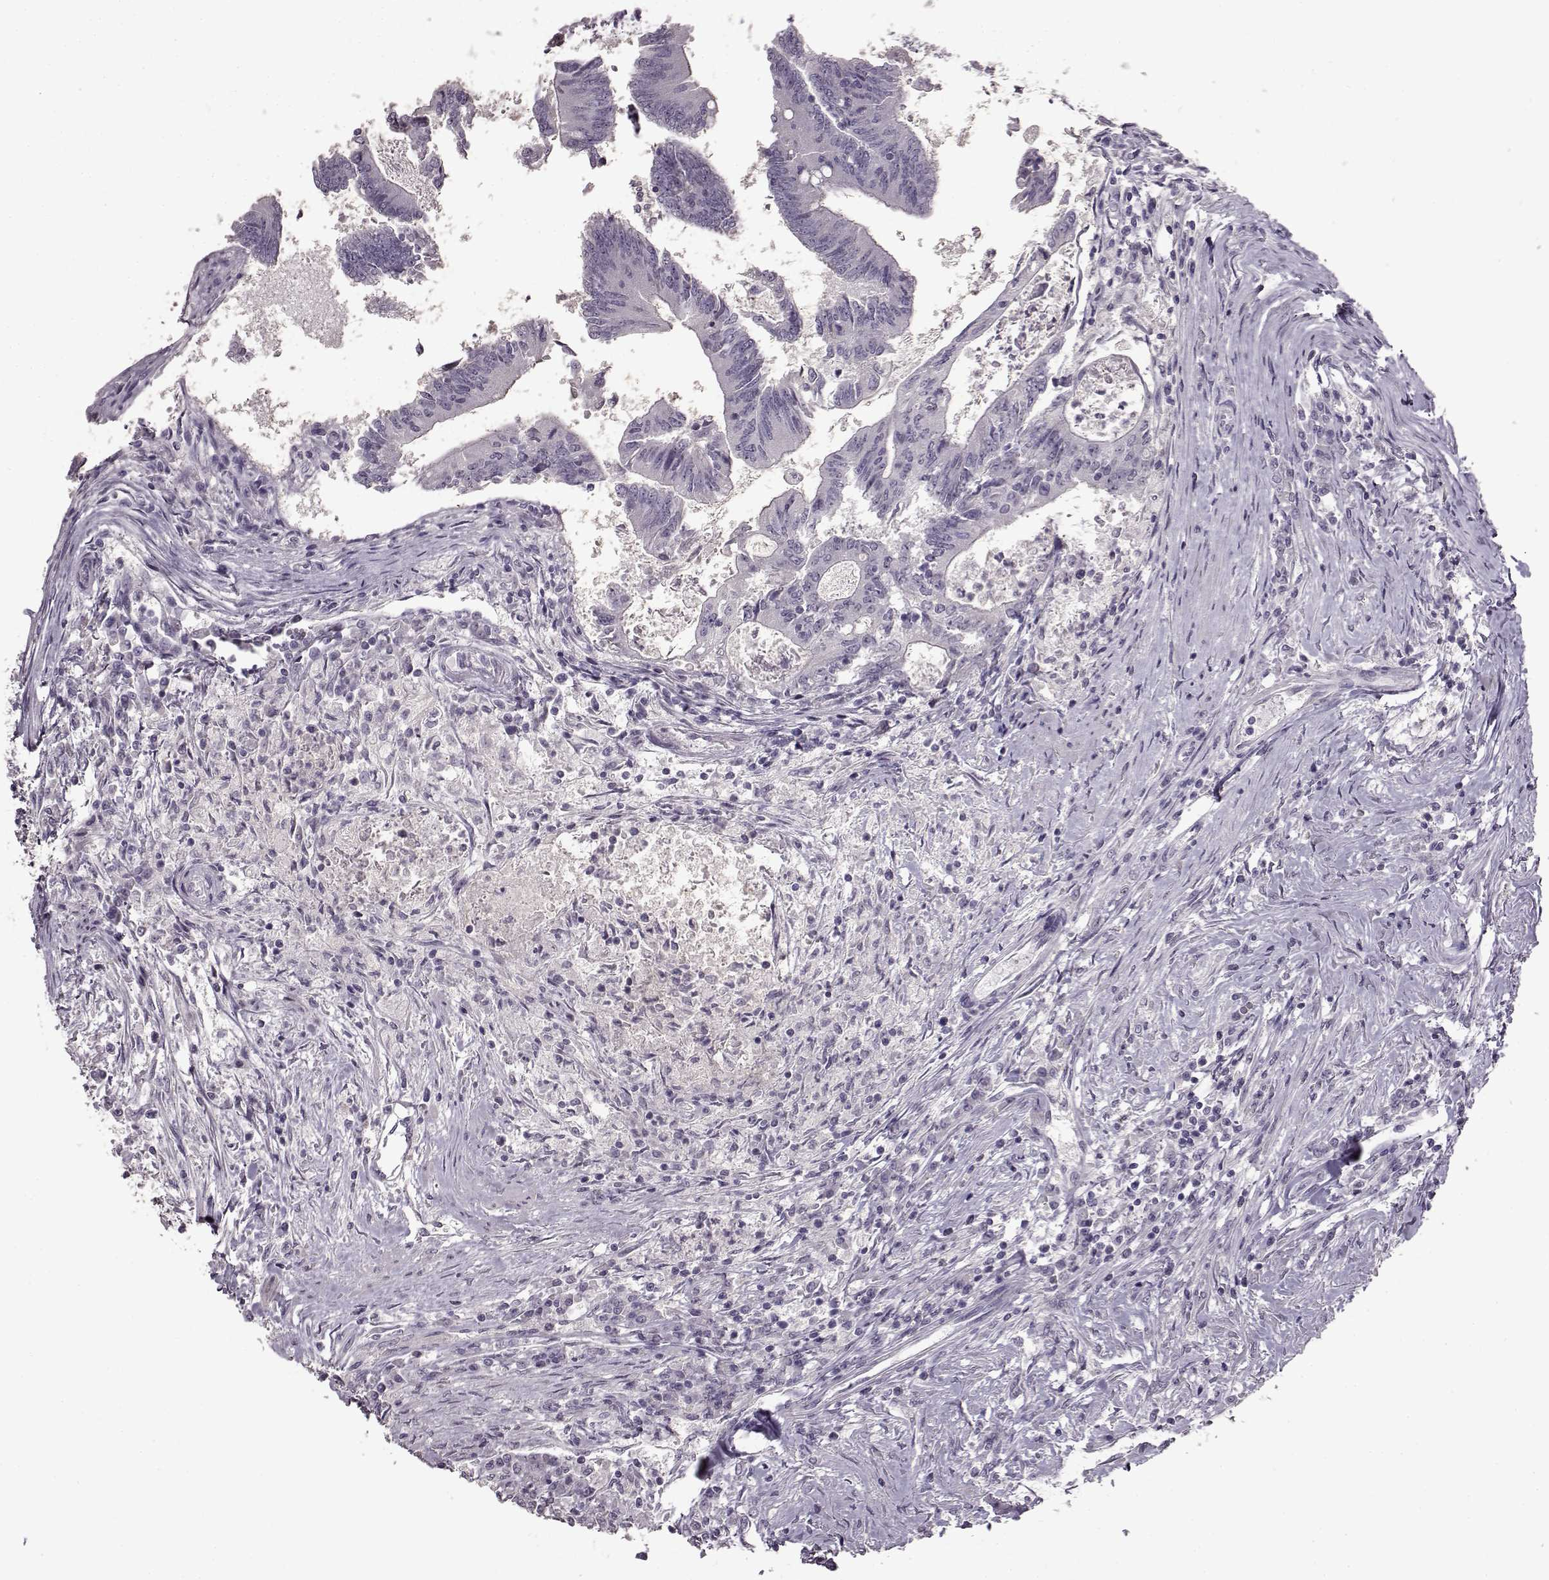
{"staining": {"intensity": "negative", "quantity": "none", "location": "none"}, "tissue": "colorectal cancer", "cell_type": "Tumor cells", "image_type": "cancer", "snomed": [{"axis": "morphology", "description": "Adenocarcinoma, NOS"}, {"axis": "topography", "description": "Colon"}], "caption": "There is no significant expression in tumor cells of colorectal cancer (adenocarcinoma). (DAB (3,3'-diaminobenzidine) immunohistochemistry (IHC) with hematoxylin counter stain).", "gene": "FSHB", "patient": {"sex": "female", "age": 70}}